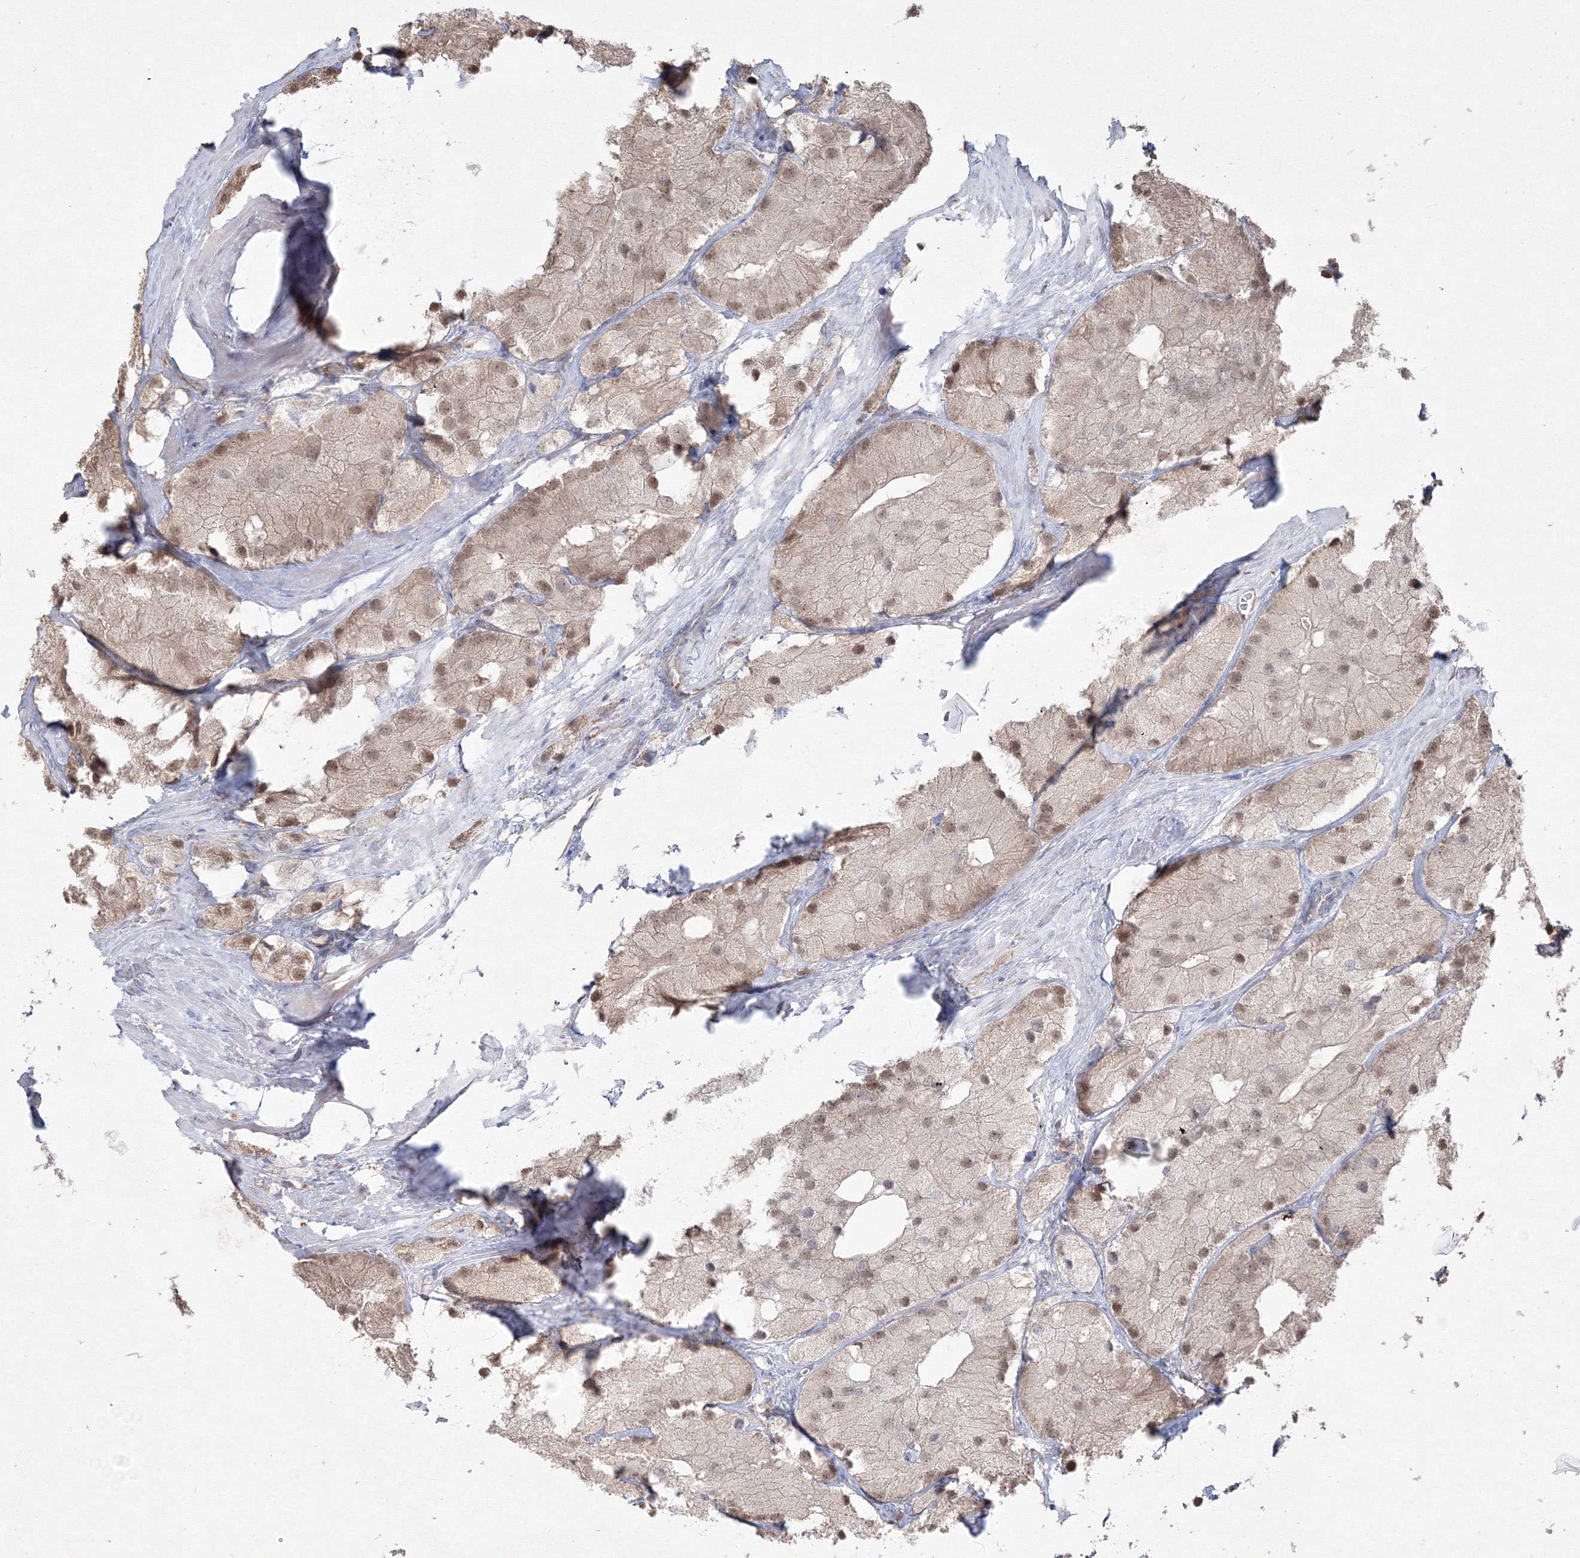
{"staining": {"intensity": "weak", "quantity": "25%-75%", "location": "nuclear"}, "tissue": "prostate cancer", "cell_type": "Tumor cells", "image_type": "cancer", "snomed": [{"axis": "morphology", "description": "Adenocarcinoma, Low grade"}, {"axis": "topography", "description": "Prostate"}], "caption": "Immunohistochemistry of human prostate adenocarcinoma (low-grade) shows low levels of weak nuclear expression in approximately 25%-75% of tumor cells.", "gene": "FBXL8", "patient": {"sex": "male", "age": 69}}